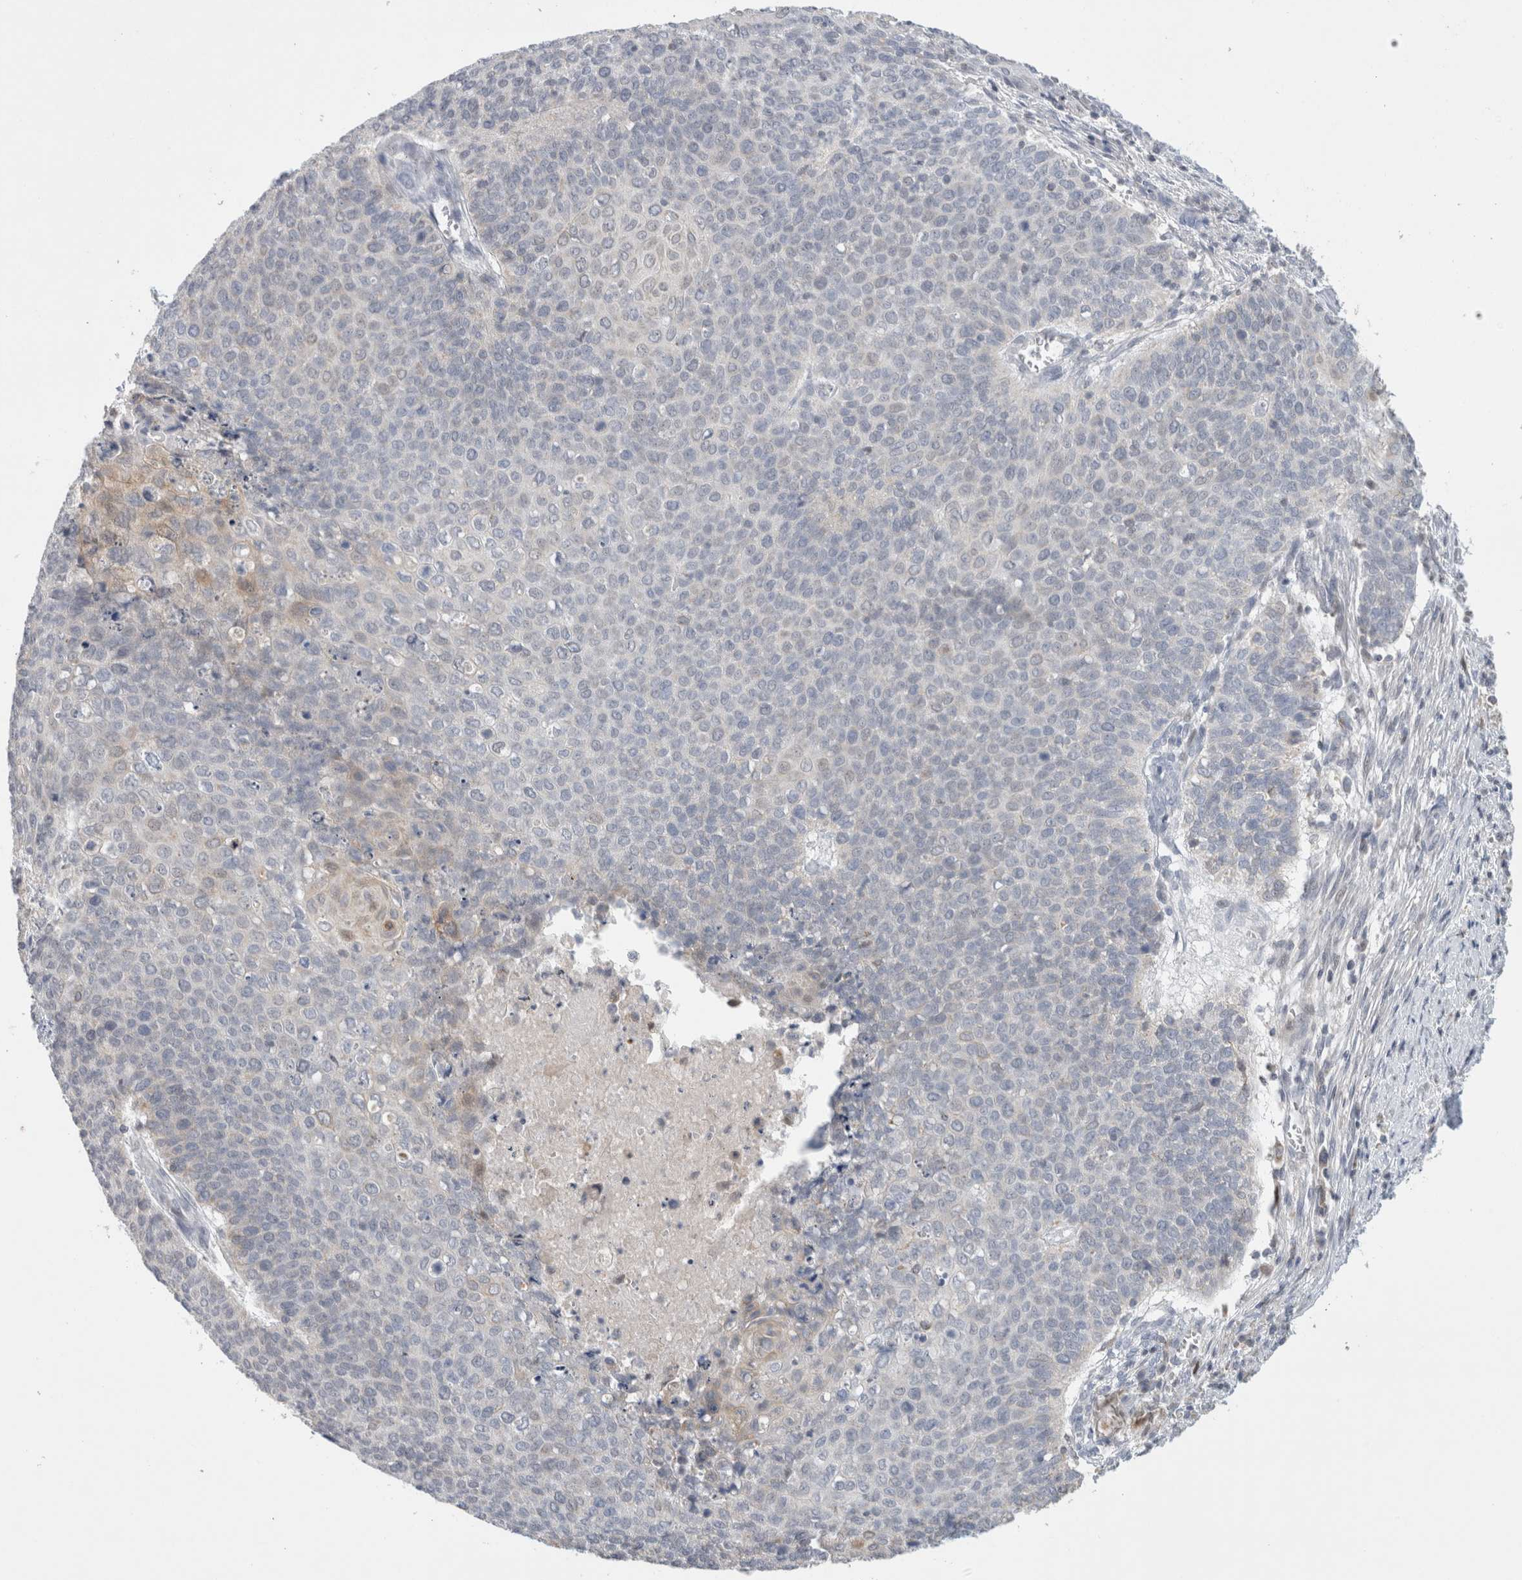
{"staining": {"intensity": "negative", "quantity": "none", "location": "none"}, "tissue": "cervical cancer", "cell_type": "Tumor cells", "image_type": "cancer", "snomed": [{"axis": "morphology", "description": "Squamous cell carcinoma, NOS"}, {"axis": "topography", "description": "Cervix"}], "caption": "This image is of cervical cancer stained with IHC to label a protein in brown with the nuclei are counter-stained blue. There is no expression in tumor cells.", "gene": "AGMAT", "patient": {"sex": "female", "age": 39}}